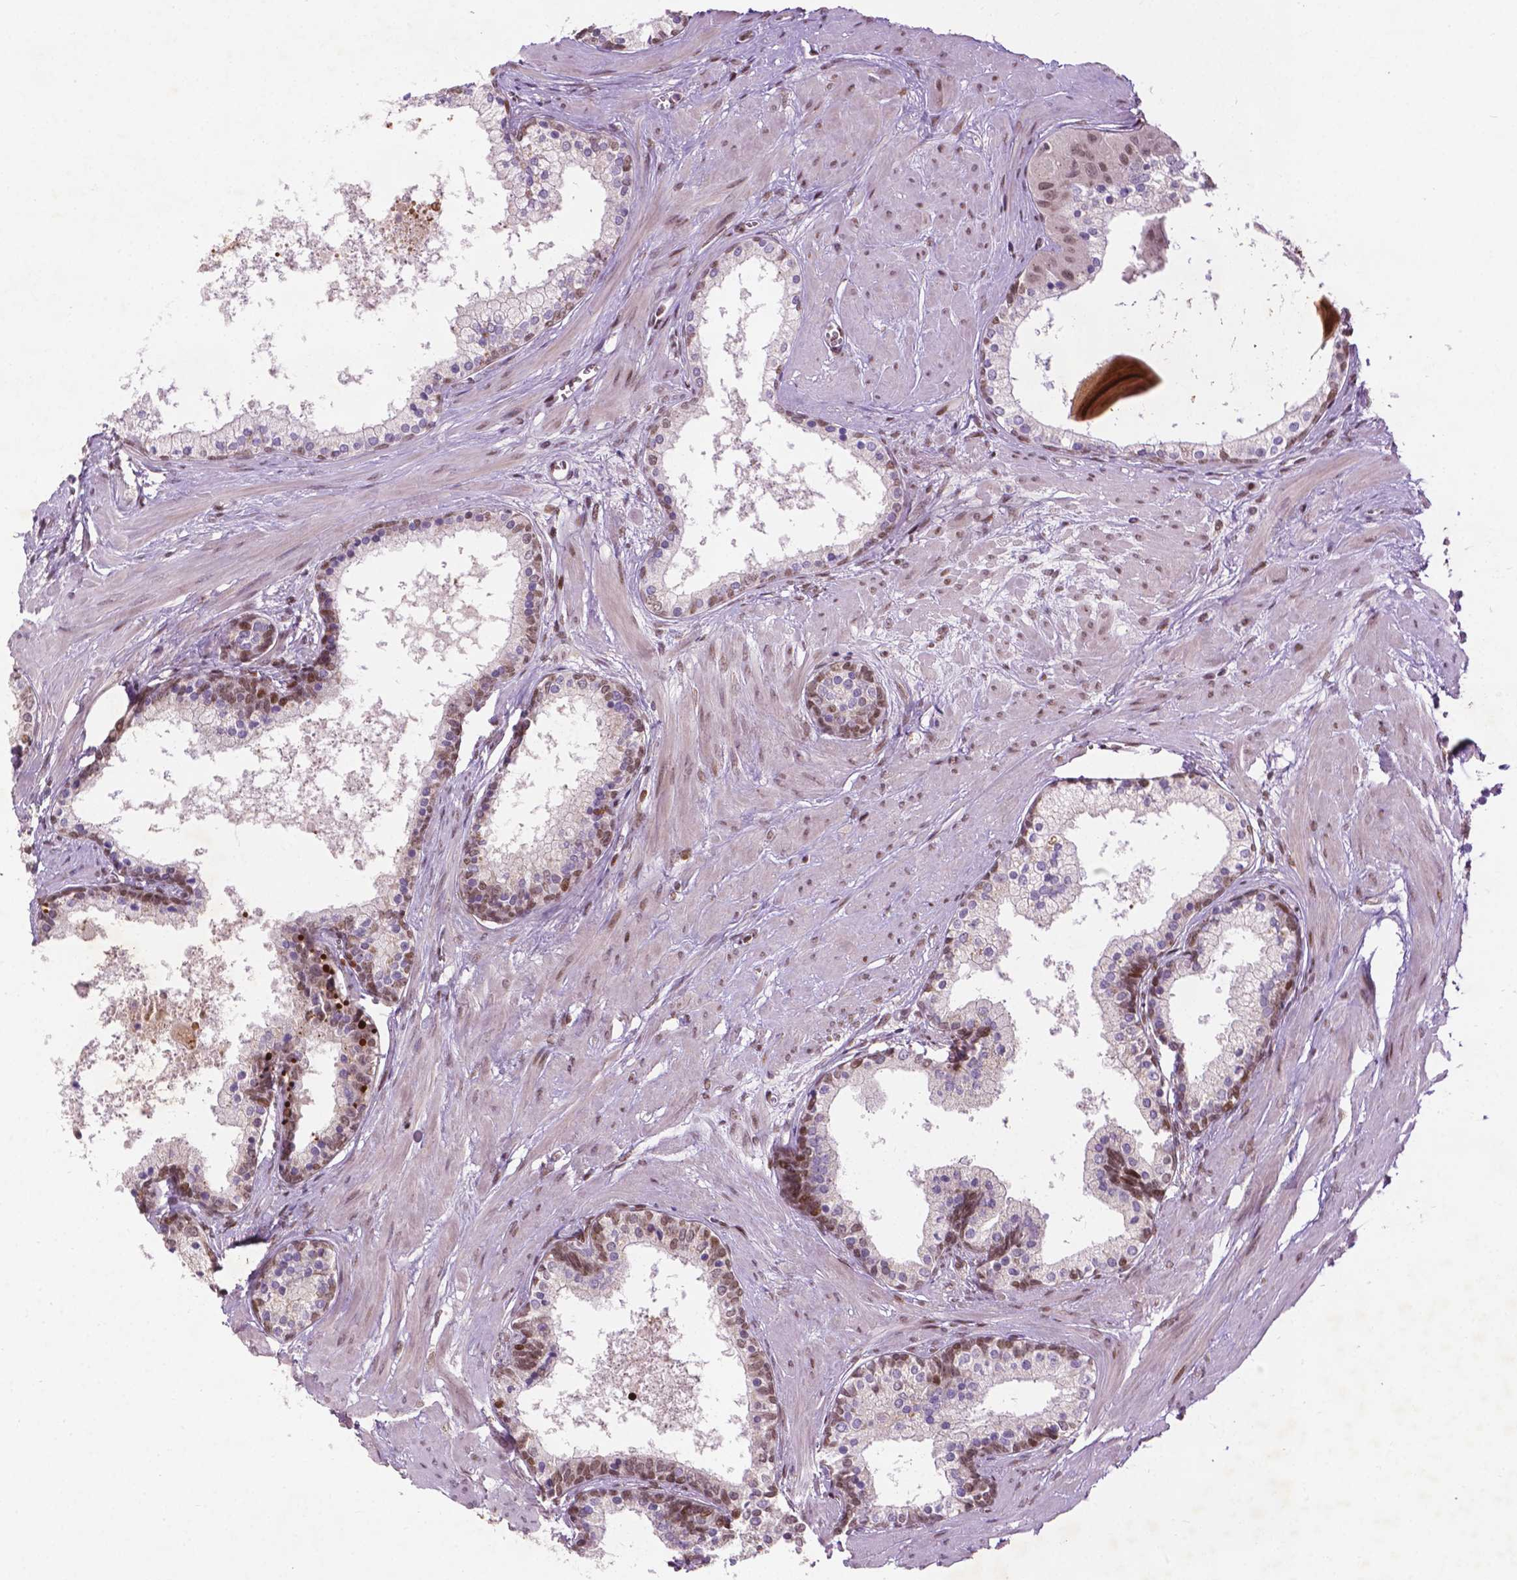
{"staining": {"intensity": "moderate", "quantity": "25%-75%", "location": "nuclear"}, "tissue": "prostate", "cell_type": "Glandular cells", "image_type": "normal", "snomed": [{"axis": "morphology", "description": "Normal tissue, NOS"}, {"axis": "topography", "description": "Prostate"}], "caption": "Immunohistochemistry (DAB (3,3'-diaminobenzidine)) staining of unremarkable human prostate displays moderate nuclear protein staining in approximately 25%-75% of glandular cells.", "gene": "ZNF41", "patient": {"sex": "male", "age": 61}}